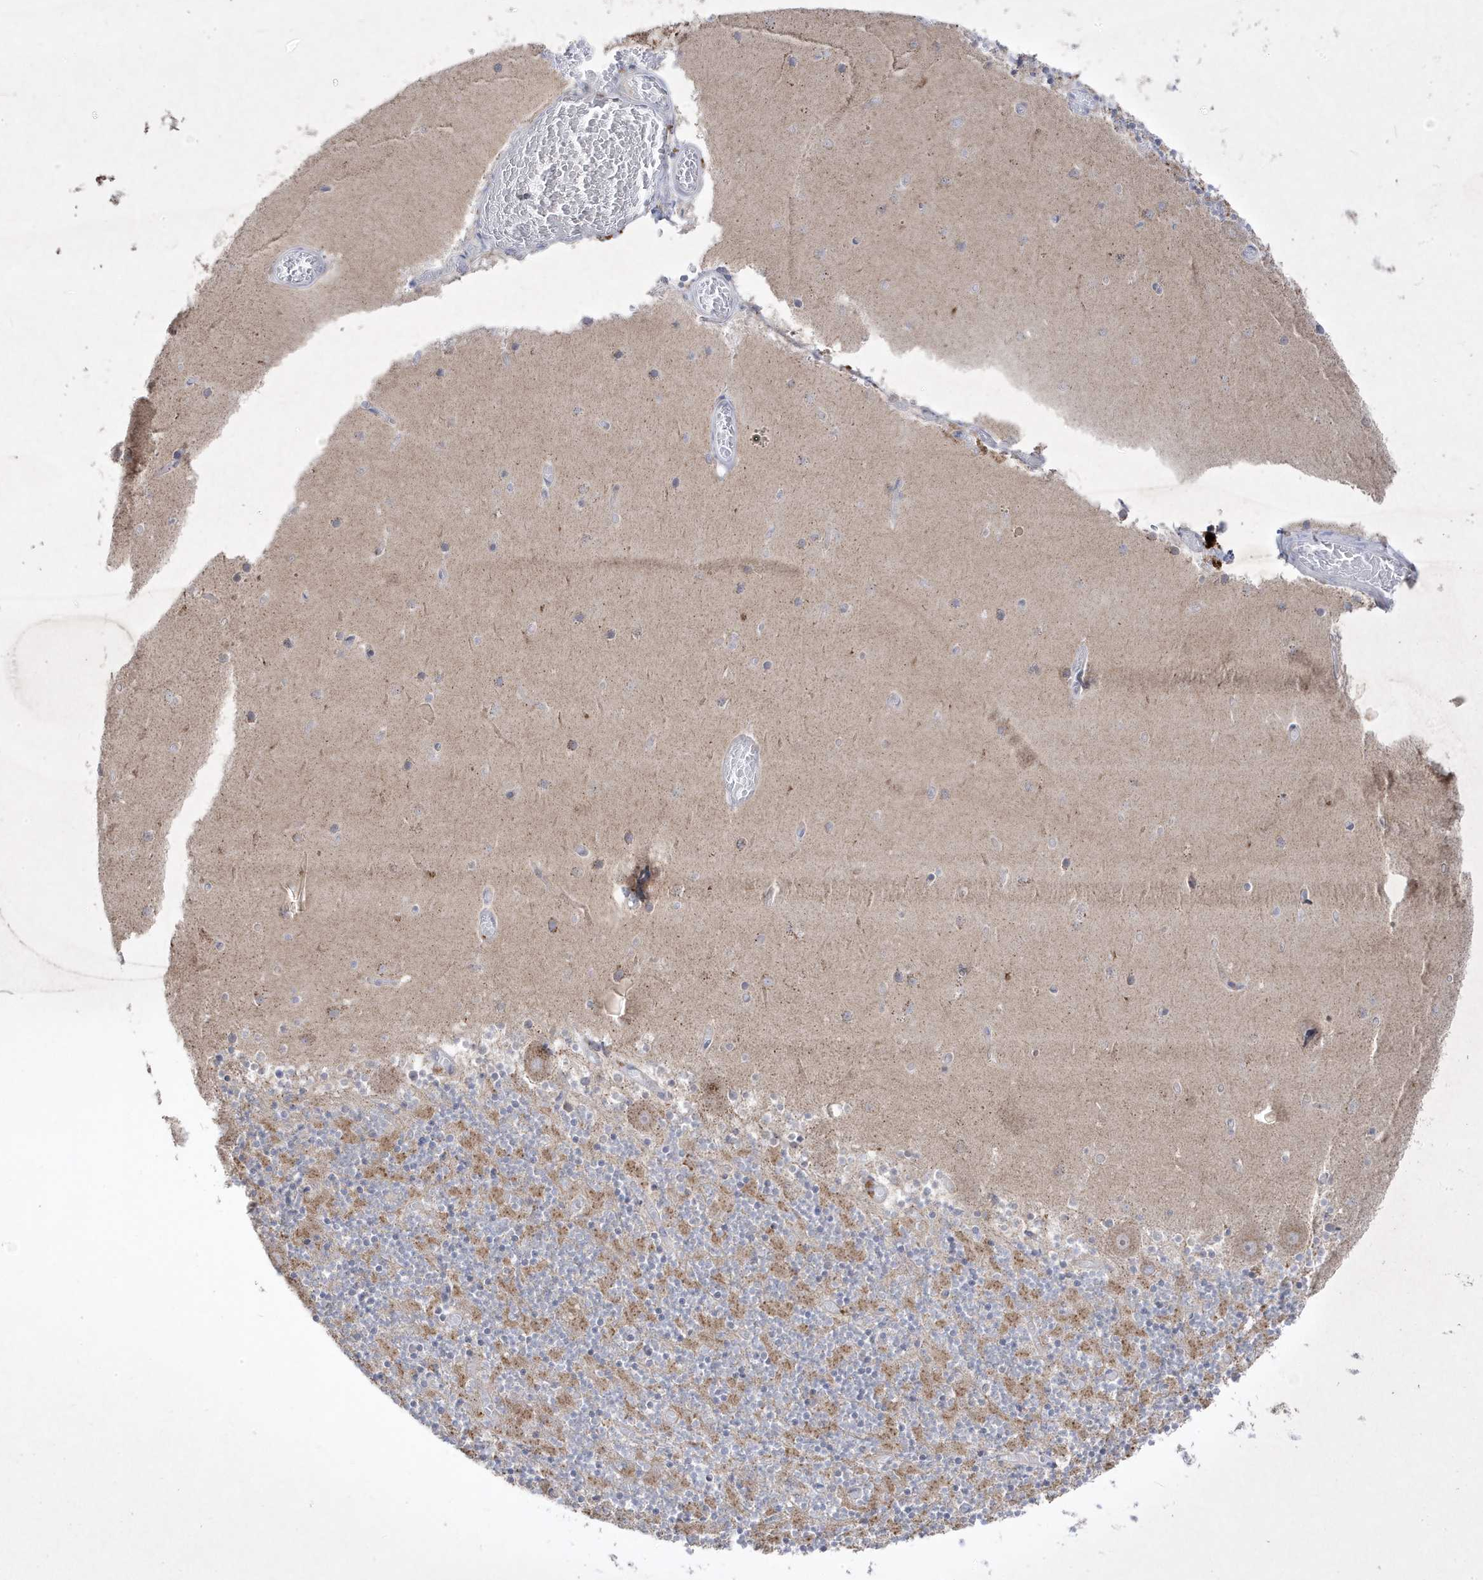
{"staining": {"intensity": "moderate", "quantity": "25%-75%", "location": "cytoplasmic/membranous"}, "tissue": "cerebellum", "cell_type": "Cells in granular layer", "image_type": "normal", "snomed": [{"axis": "morphology", "description": "Normal tissue, NOS"}, {"axis": "topography", "description": "Cerebellum"}], "caption": "This micrograph displays IHC staining of normal cerebellum, with medium moderate cytoplasmic/membranous staining in approximately 25%-75% of cells in granular layer.", "gene": "ADAMTSL3", "patient": {"sex": "female", "age": 28}}